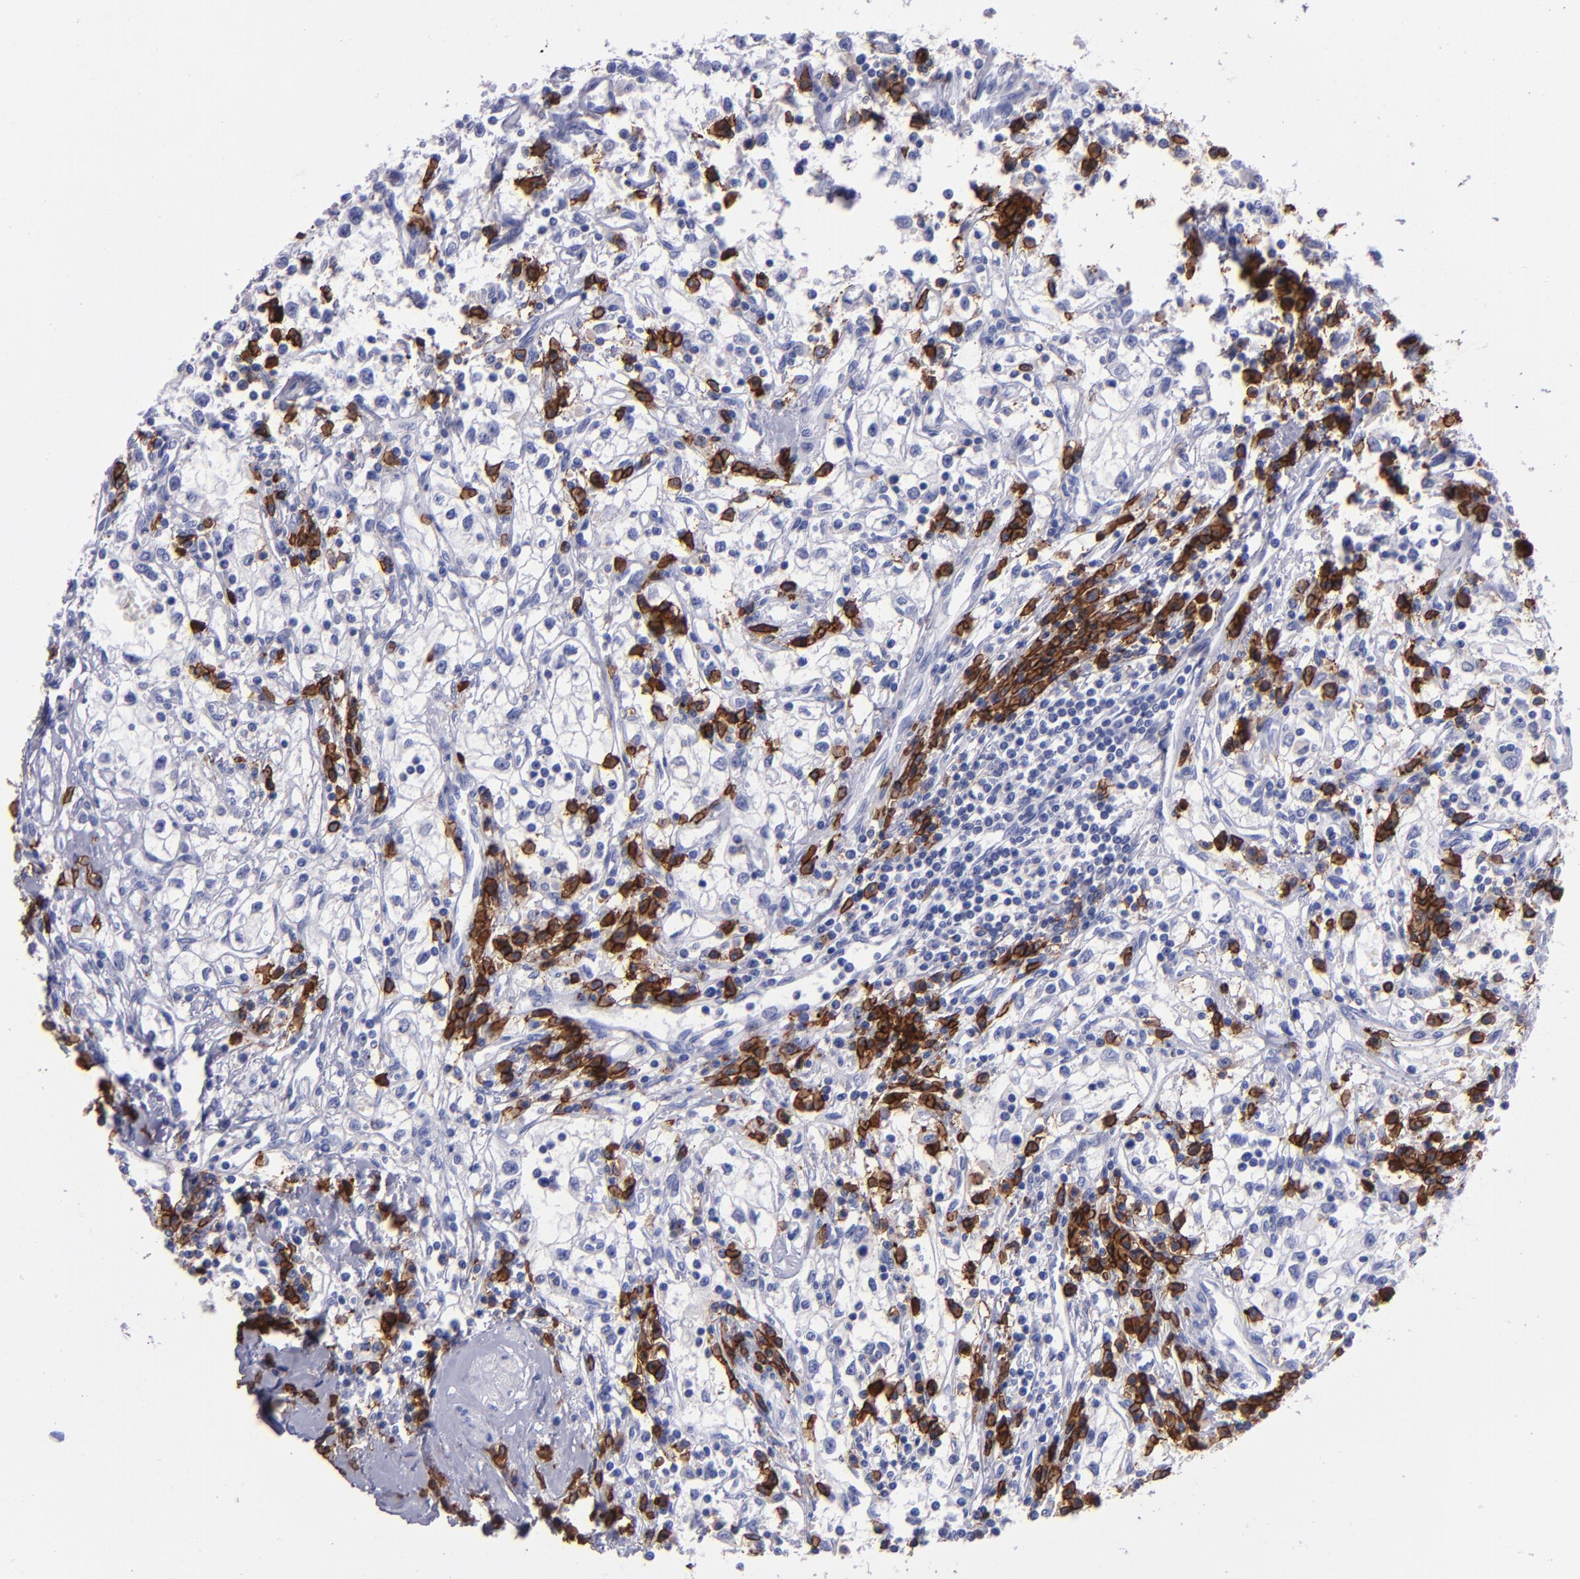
{"staining": {"intensity": "negative", "quantity": "none", "location": "none"}, "tissue": "renal cancer", "cell_type": "Tumor cells", "image_type": "cancer", "snomed": [{"axis": "morphology", "description": "Adenocarcinoma, NOS"}, {"axis": "topography", "description": "Kidney"}], "caption": "Human renal cancer (adenocarcinoma) stained for a protein using immunohistochemistry (IHC) reveals no expression in tumor cells.", "gene": "CD38", "patient": {"sex": "male", "age": 82}}